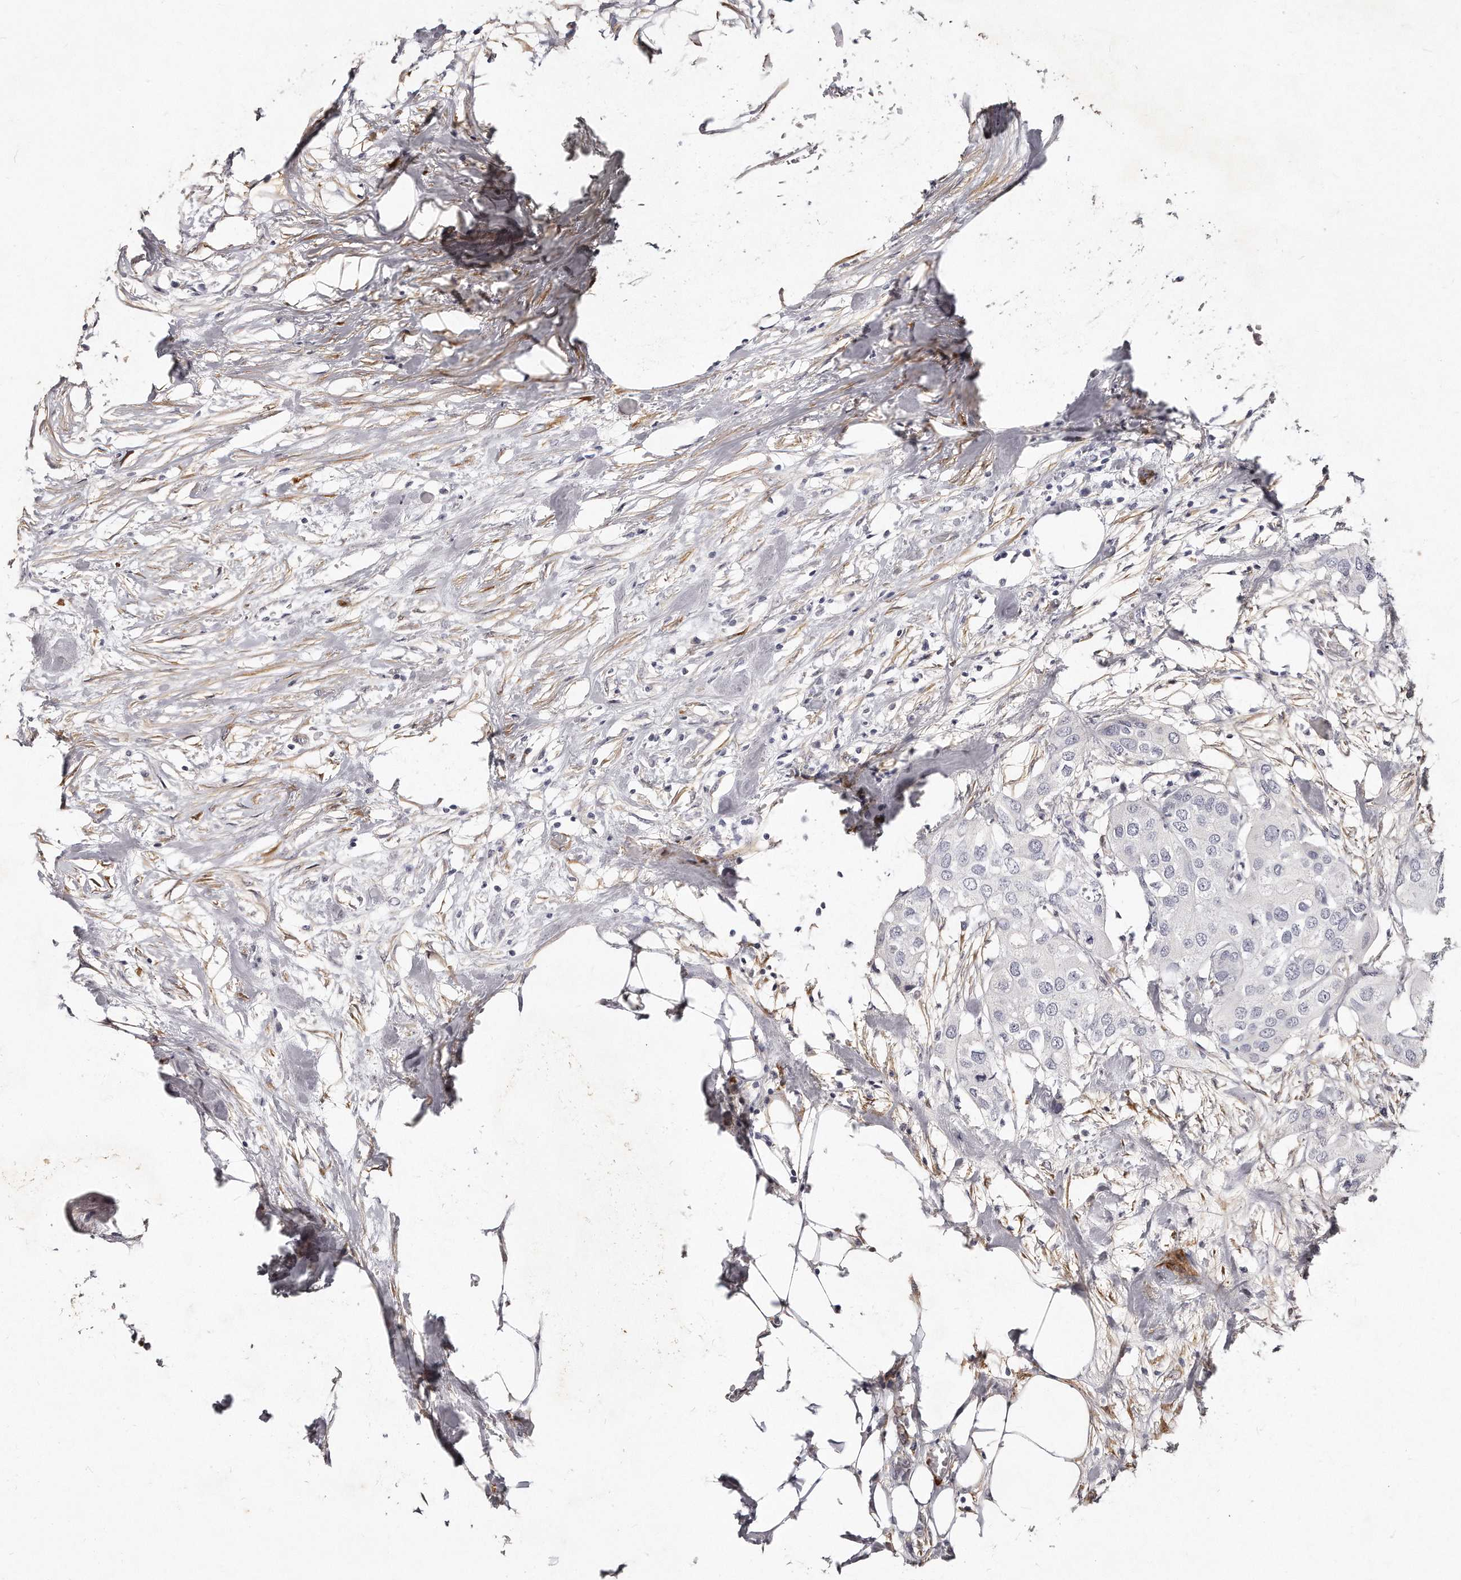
{"staining": {"intensity": "negative", "quantity": "none", "location": "none"}, "tissue": "urothelial cancer", "cell_type": "Tumor cells", "image_type": "cancer", "snomed": [{"axis": "morphology", "description": "Urothelial carcinoma, High grade"}, {"axis": "topography", "description": "Urinary bladder"}], "caption": "The immunohistochemistry histopathology image has no significant positivity in tumor cells of high-grade urothelial carcinoma tissue.", "gene": "LMOD1", "patient": {"sex": "male", "age": 64}}